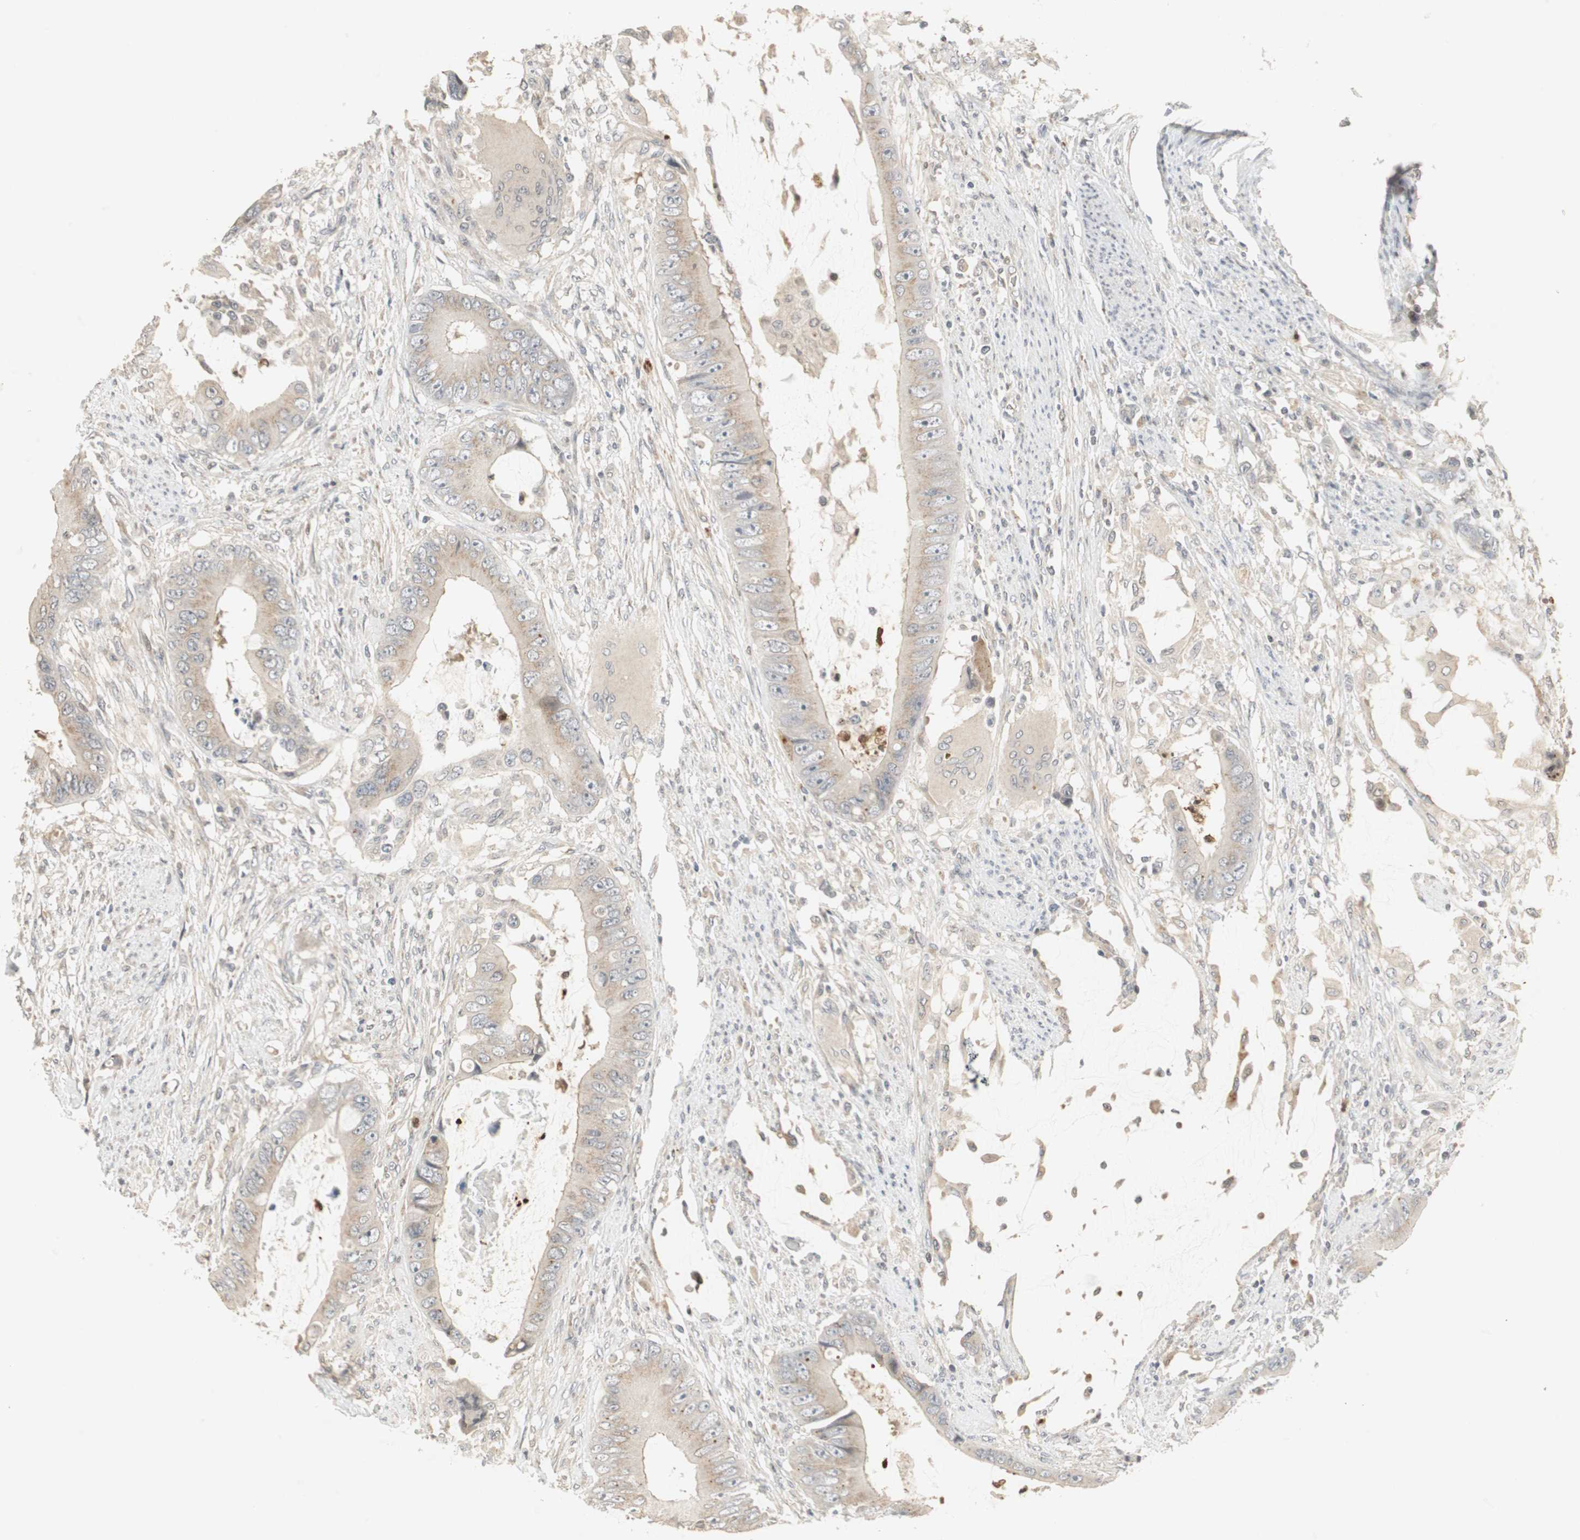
{"staining": {"intensity": "weak", "quantity": "<25%", "location": "cytoplasmic/membranous"}, "tissue": "colorectal cancer", "cell_type": "Tumor cells", "image_type": "cancer", "snomed": [{"axis": "morphology", "description": "Adenocarcinoma, NOS"}, {"axis": "topography", "description": "Rectum"}], "caption": "Image shows no protein positivity in tumor cells of colorectal cancer (adenocarcinoma) tissue. (Stains: DAB (3,3'-diaminobenzidine) immunohistochemistry with hematoxylin counter stain, Microscopy: brightfield microscopy at high magnification).", "gene": "SNX4", "patient": {"sex": "female", "age": 77}}